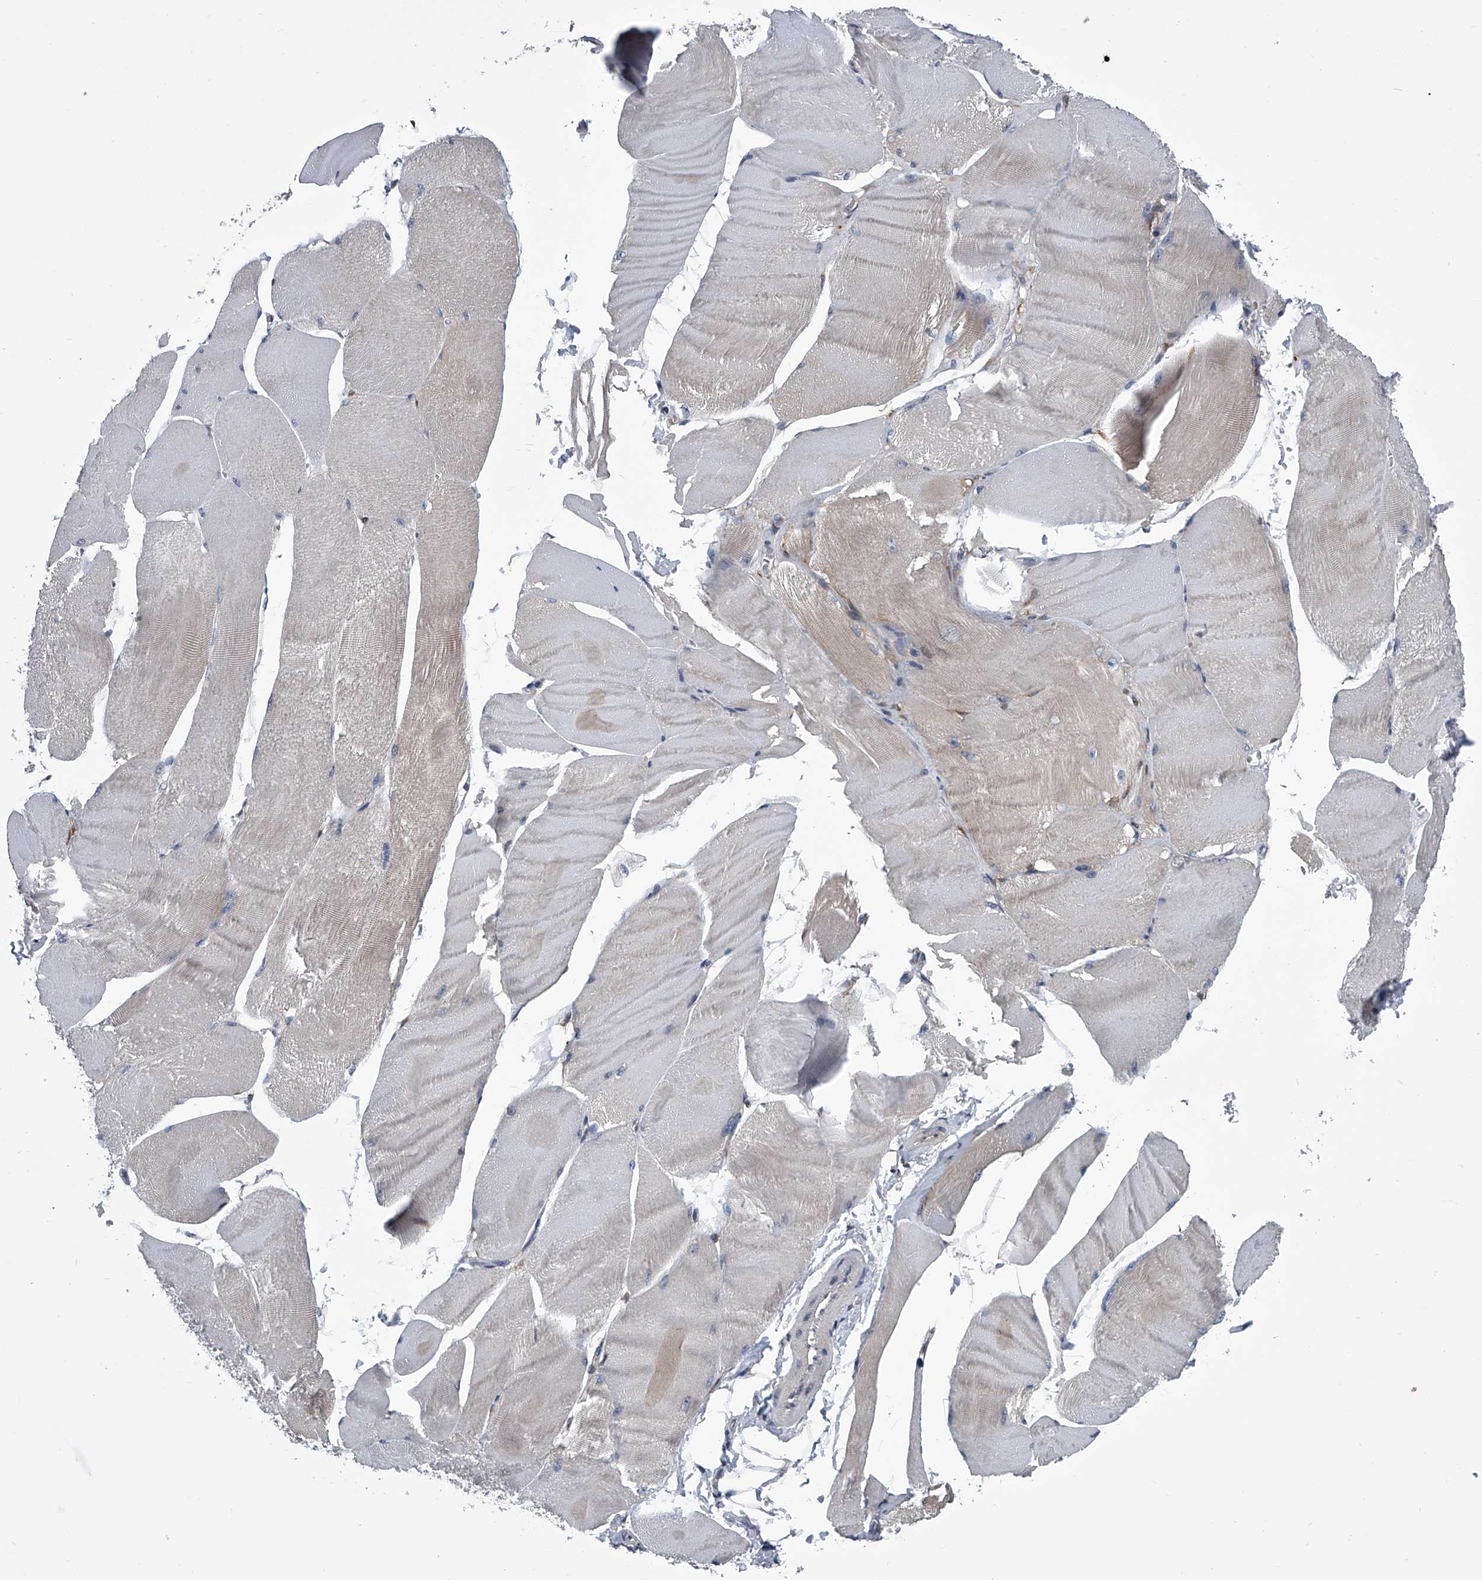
{"staining": {"intensity": "weak", "quantity": "25%-75%", "location": "cytoplasmic/membranous"}, "tissue": "skeletal muscle", "cell_type": "Myocytes", "image_type": "normal", "snomed": [{"axis": "morphology", "description": "Normal tissue, NOS"}, {"axis": "morphology", "description": "Basal cell carcinoma"}, {"axis": "topography", "description": "Skeletal muscle"}], "caption": "High-power microscopy captured an IHC histopathology image of benign skeletal muscle, revealing weak cytoplasmic/membranous expression in about 25%-75% of myocytes.", "gene": "PPP2R5D", "patient": {"sex": "female", "age": 64}}